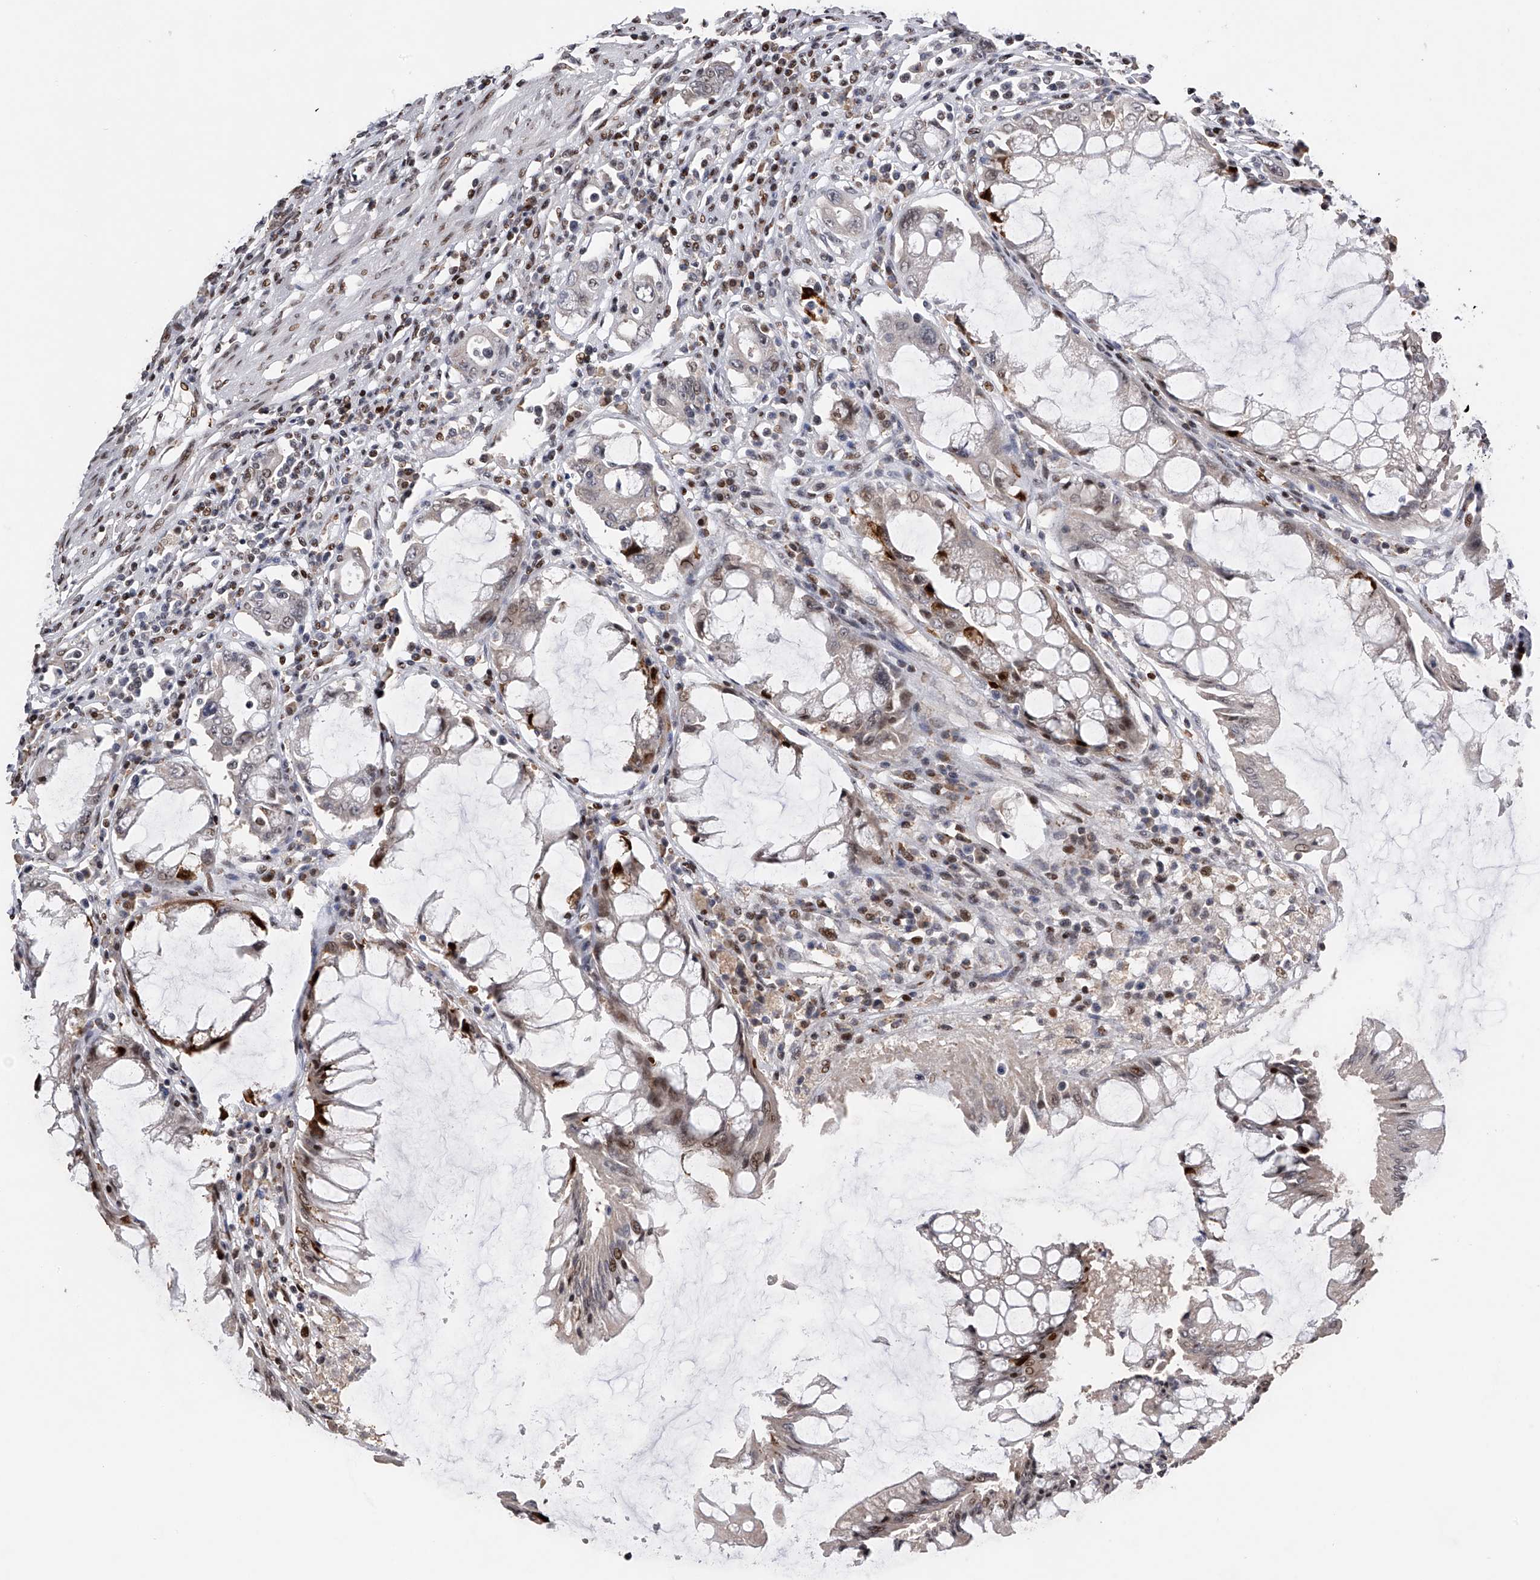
{"staining": {"intensity": "negative", "quantity": "none", "location": "none"}, "tissue": "colorectal cancer", "cell_type": "Tumor cells", "image_type": "cancer", "snomed": [{"axis": "morphology", "description": "Adenocarcinoma, NOS"}, {"axis": "topography", "description": "Rectum"}], "caption": "High magnification brightfield microscopy of colorectal cancer (adenocarcinoma) stained with DAB (brown) and counterstained with hematoxylin (blue): tumor cells show no significant staining.", "gene": "RWDD2A", "patient": {"sex": "female", "age": 65}}